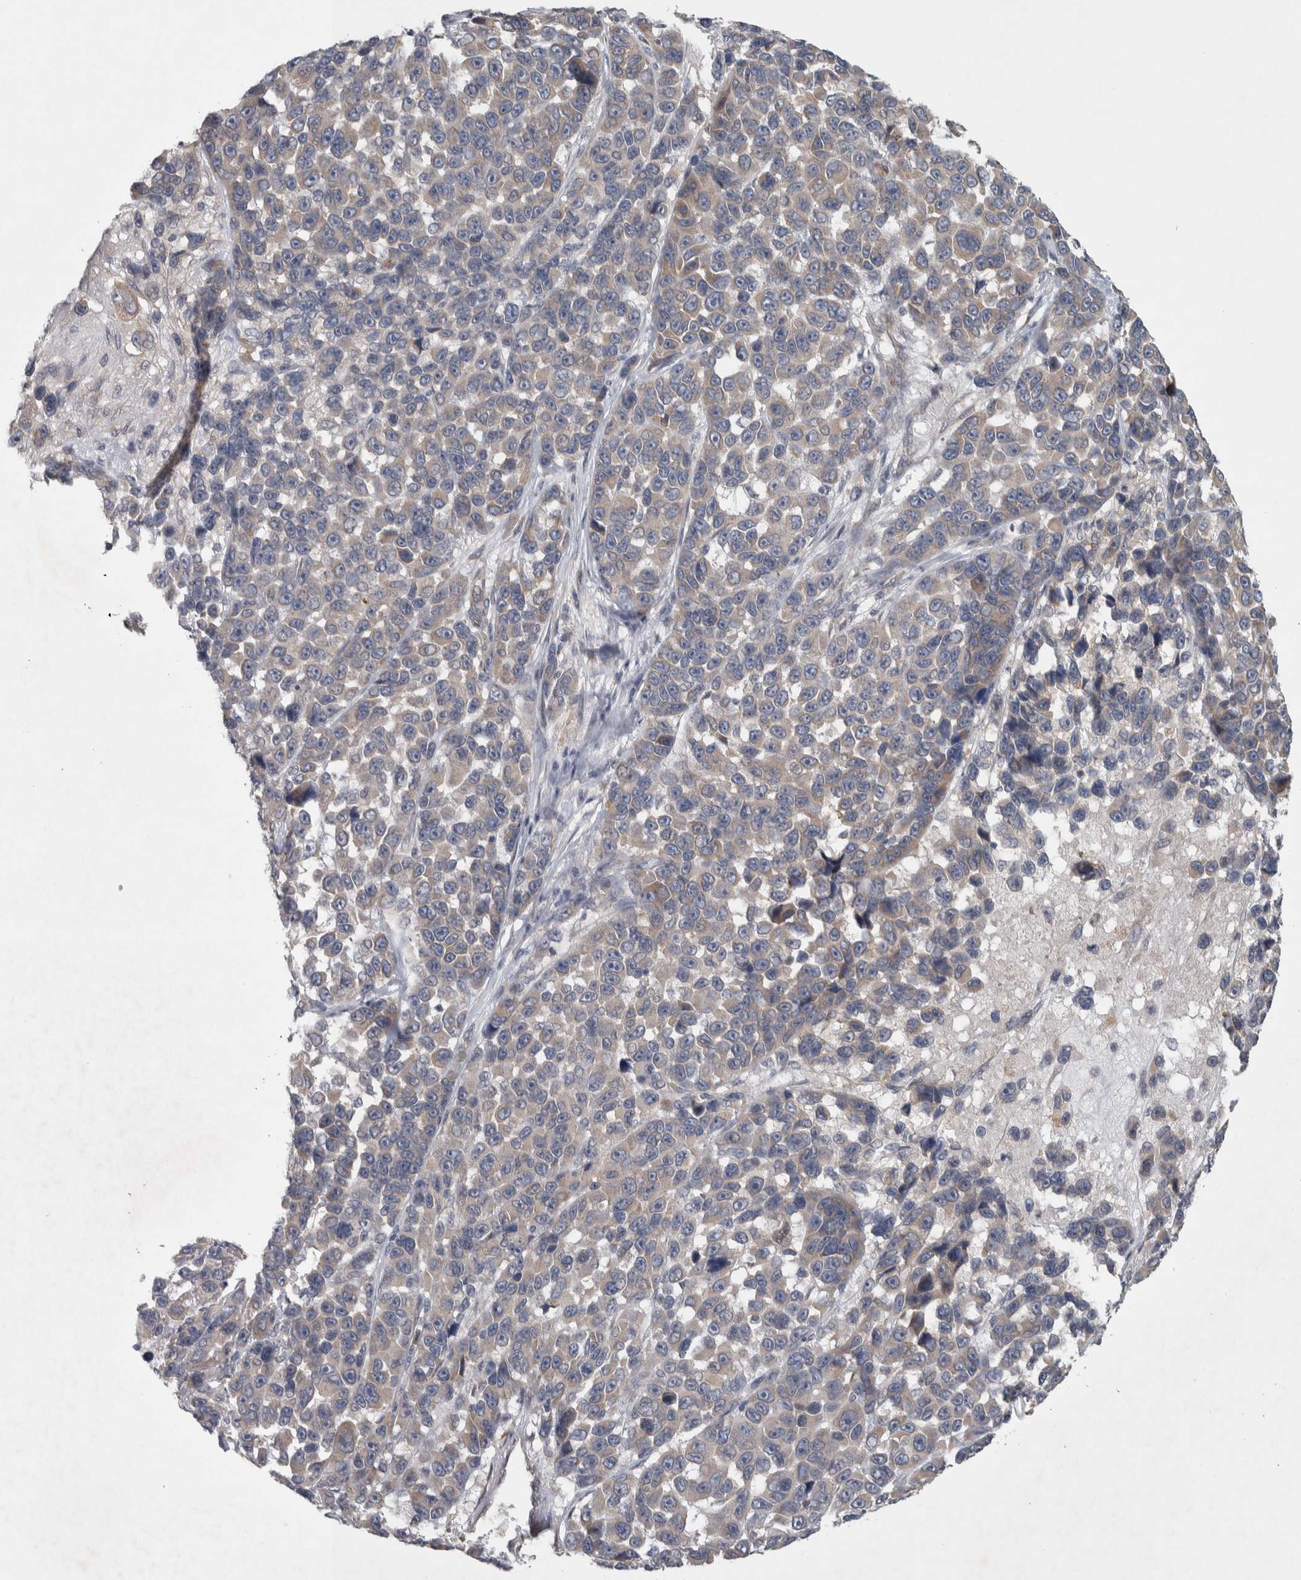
{"staining": {"intensity": "weak", "quantity": "<25%", "location": "cytoplasmic/membranous"}, "tissue": "melanoma", "cell_type": "Tumor cells", "image_type": "cancer", "snomed": [{"axis": "morphology", "description": "Malignant melanoma, NOS"}, {"axis": "topography", "description": "Skin"}], "caption": "Immunohistochemical staining of human melanoma exhibits no significant positivity in tumor cells. Brightfield microscopy of immunohistochemistry (IHC) stained with DAB (3,3'-diaminobenzidine) (brown) and hematoxylin (blue), captured at high magnification.", "gene": "SRP68", "patient": {"sex": "male", "age": 53}}